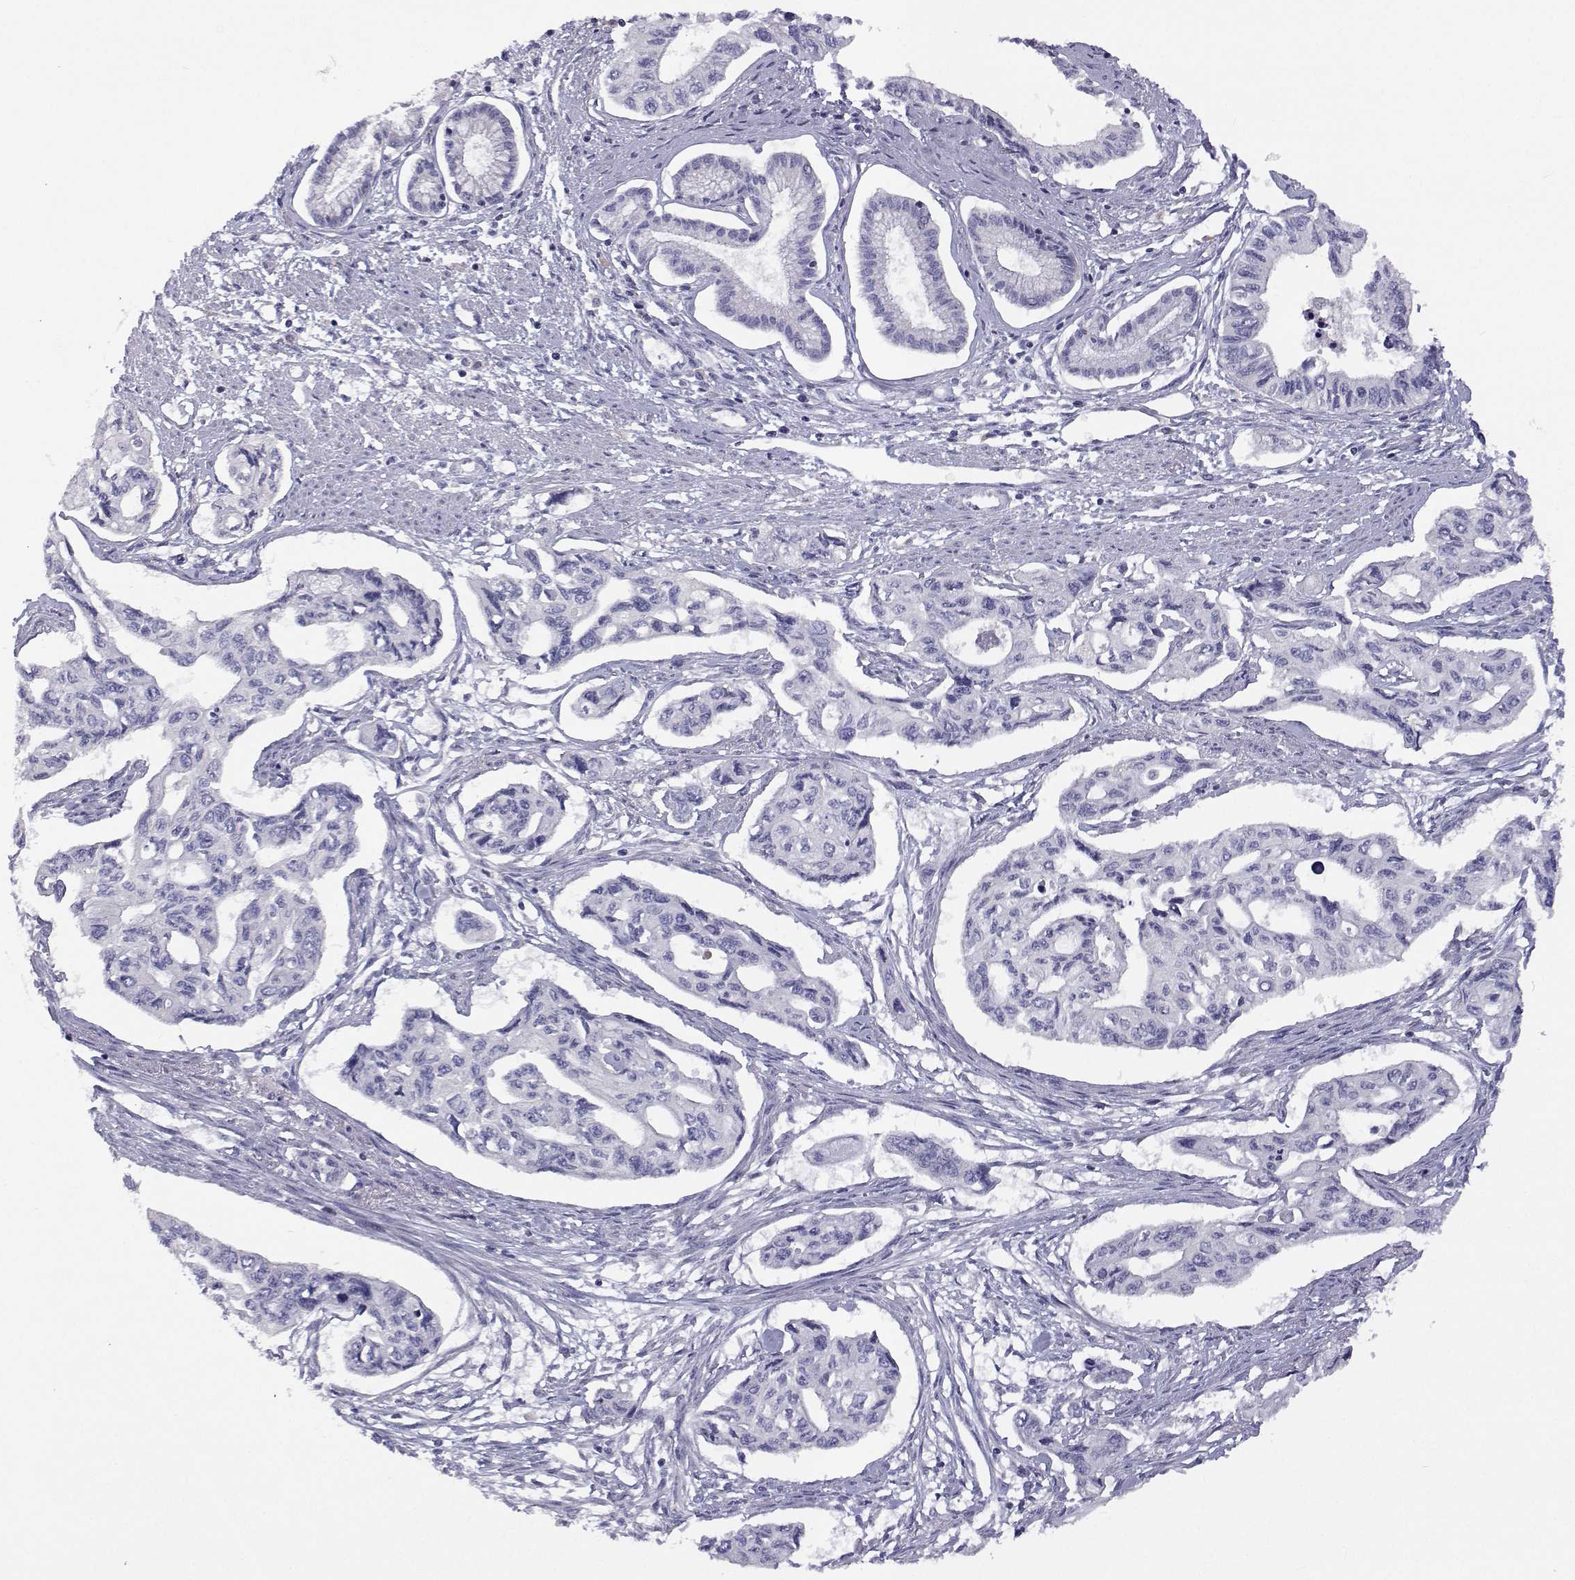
{"staining": {"intensity": "negative", "quantity": "none", "location": "none"}, "tissue": "pancreatic cancer", "cell_type": "Tumor cells", "image_type": "cancer", "snomed": [{"axis": "morphology", "description": "Adenocarcinoma, NOS"}, {"axis": "topography", "description": "Pancreas"}], "caption": "Pancreatic adenocarcinoma was stained to show a protein in brown. There is no significant expression in tumor cells.", "gene": "ANKRD65", "patient": {"sex": "female", "age": 76}}